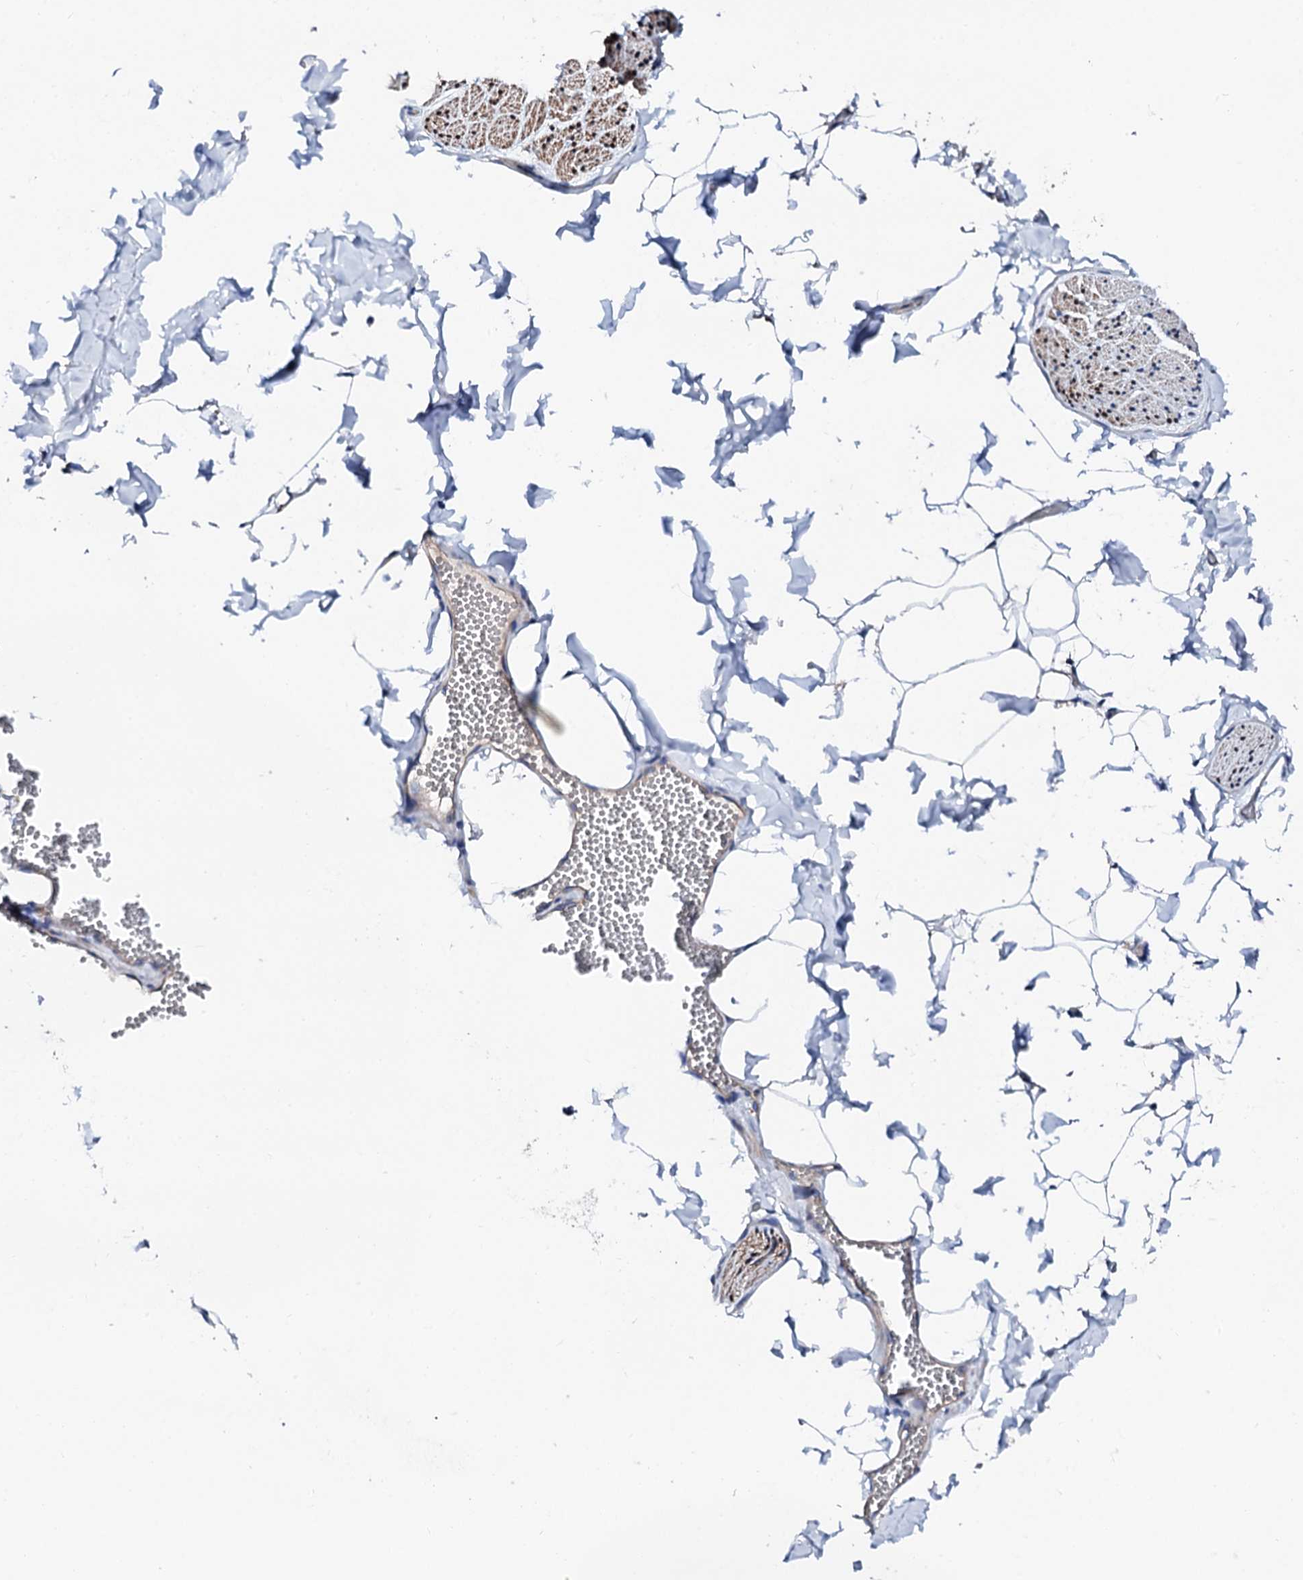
{"staining": {"intensity": "negative", "quantity": "none", "location": "none"}, "tissue": "adipose tissue", "cell_type": "Adipocytes", "image_type": "normal", "snomed": [{"axis": "morphology", "description": "Normal tissue, NOS"}, {"axis": "topography", "description": "Gallbladder"}, {"axis": "topography", "description": "Peripheral nerve tissue"}], "caption": "Immunohistochemical staining of benign human adipose tissue exhibits no significant positivity in adipocytes.", "gene": "KLHL32", "patient": {"sex": "male", "age": 38}}